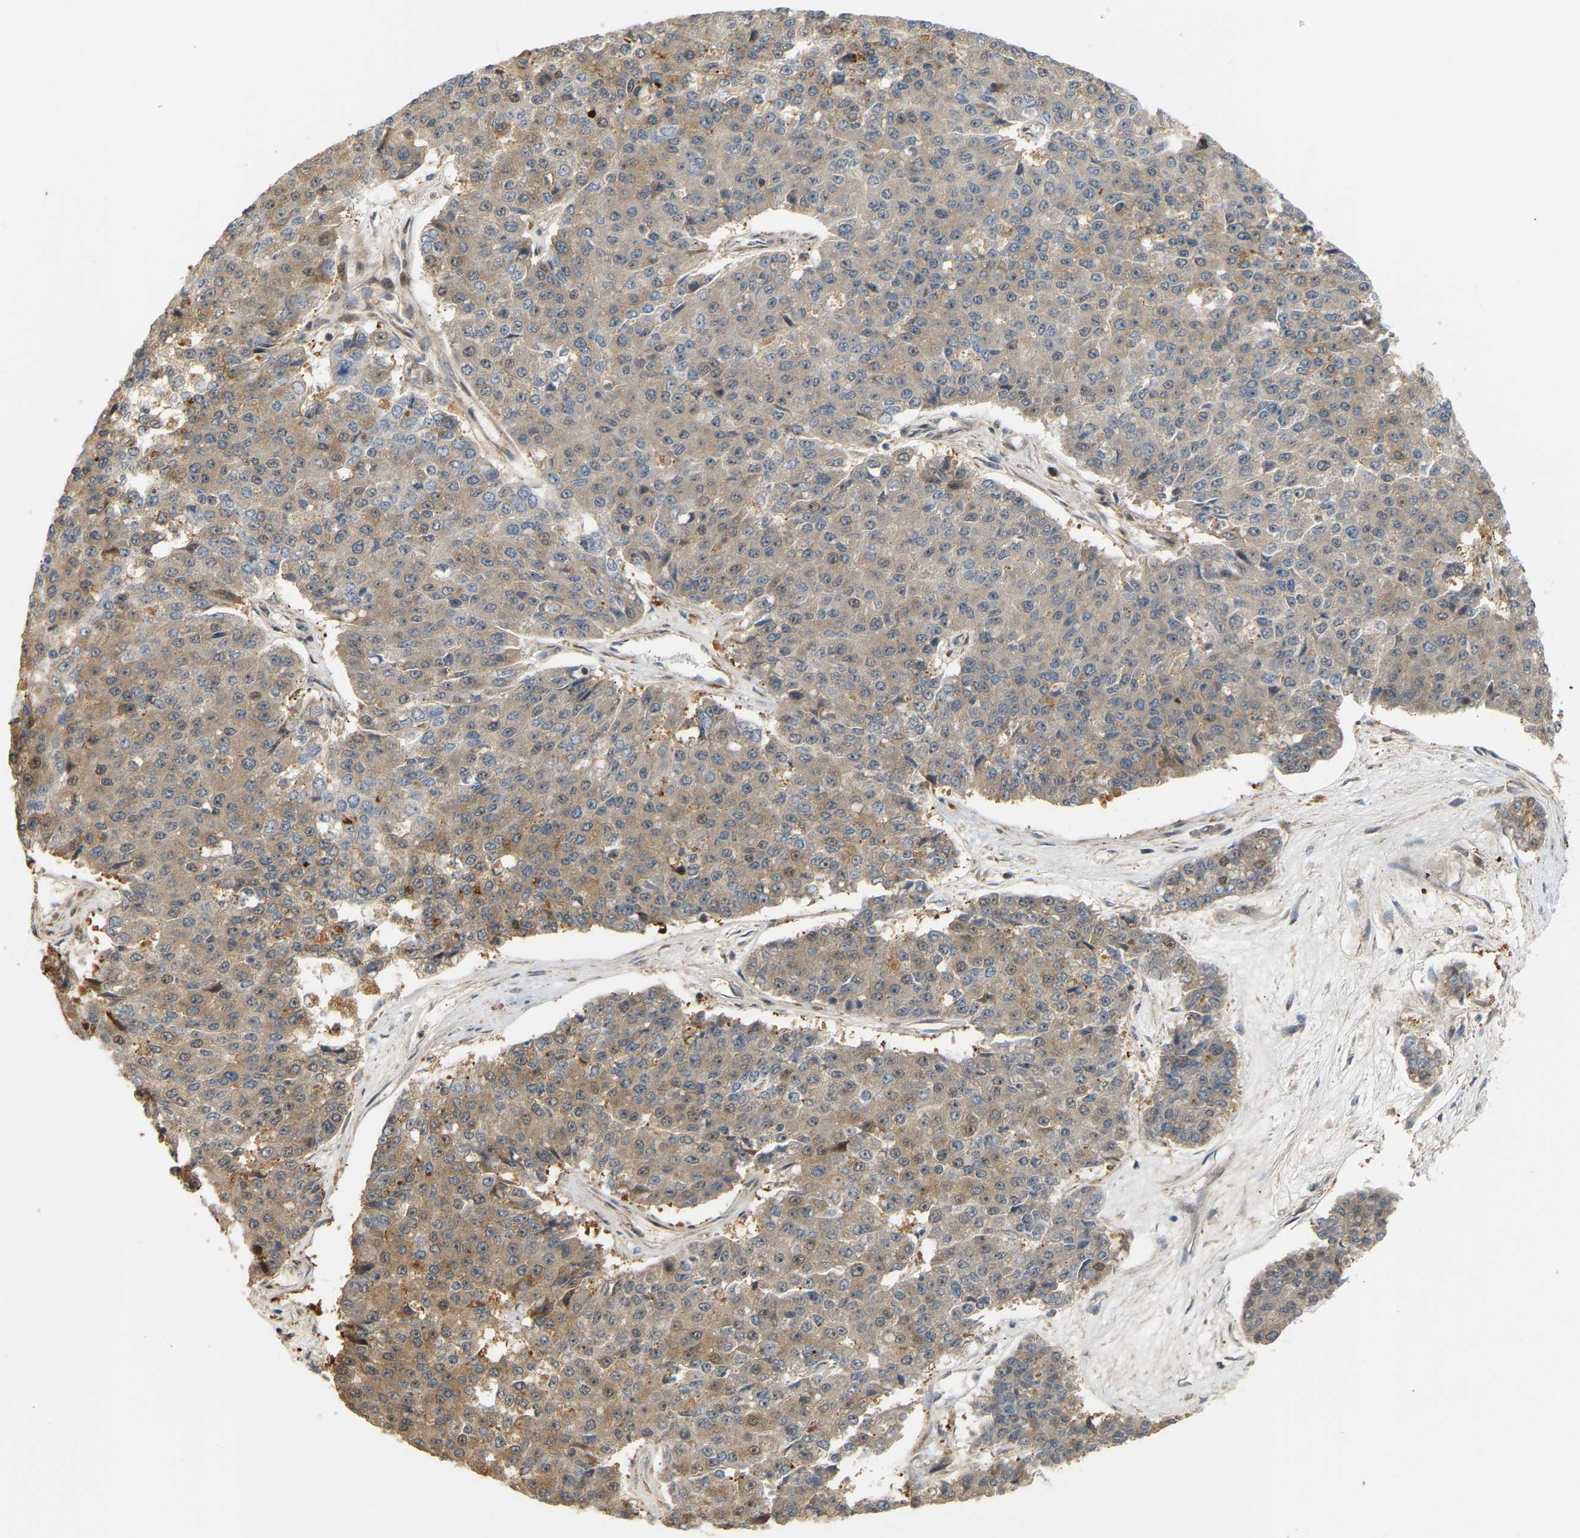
{"staining": {"intensity": "moderate", "quantity": ">75%", "location": "cytoplasmic/membranous"}, "tissue": "pancreatic cancer", "cell_type": "Tumor cells", "image_type": "cancer", "snomed": [{"axis": "morphology", "description": "Adenocarcinoma, NOS"}, {"axis": "topography", "description": "Pancreas"}], "caption": "There is medium levels of moderate cytoplasmic/membranous staining in tumor cells of pancreatic cancer (adenocarcinoma), as demonstrated by immunohistochemical staining (brown color).", "gene": "POGLUT2", "patient": {"sex": "male", "age": 50}}